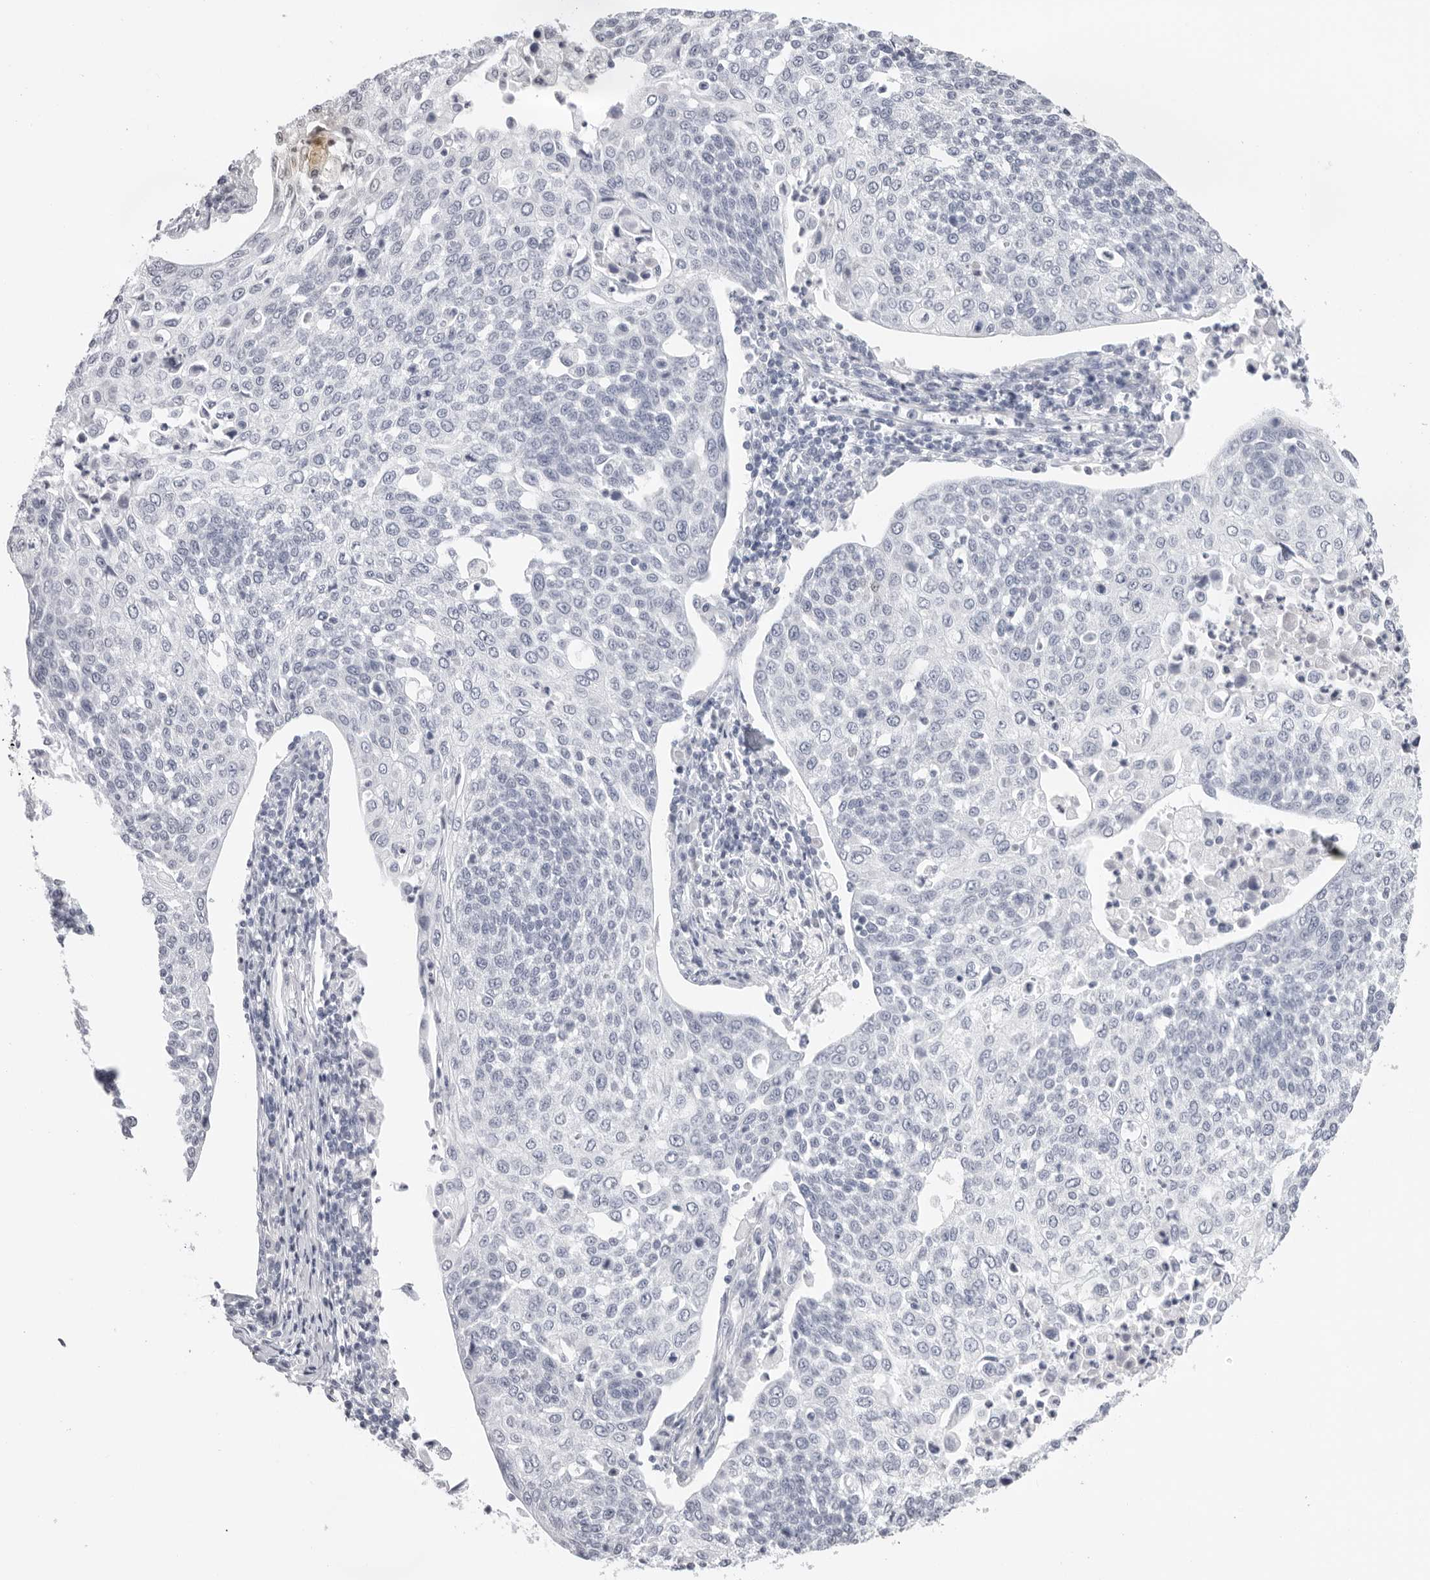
{"staining": {"intensity": "negative", "quantity": "none", "location": "none"}, "tissue": "cervical cancer", "cell_type": "Tumor cells", "image_type": "cancer", "snomed": [{"axis": "morphology", "description": "Squamous cell carcinoma, NOS"}, {"axis": "topography", "description": "Cervix"}], "caption": "Tumor cells show no significant staining in cervical squamous cell carcinoma.", "gene": "CST5", "patient": {"sex": "female", "age": 34}}